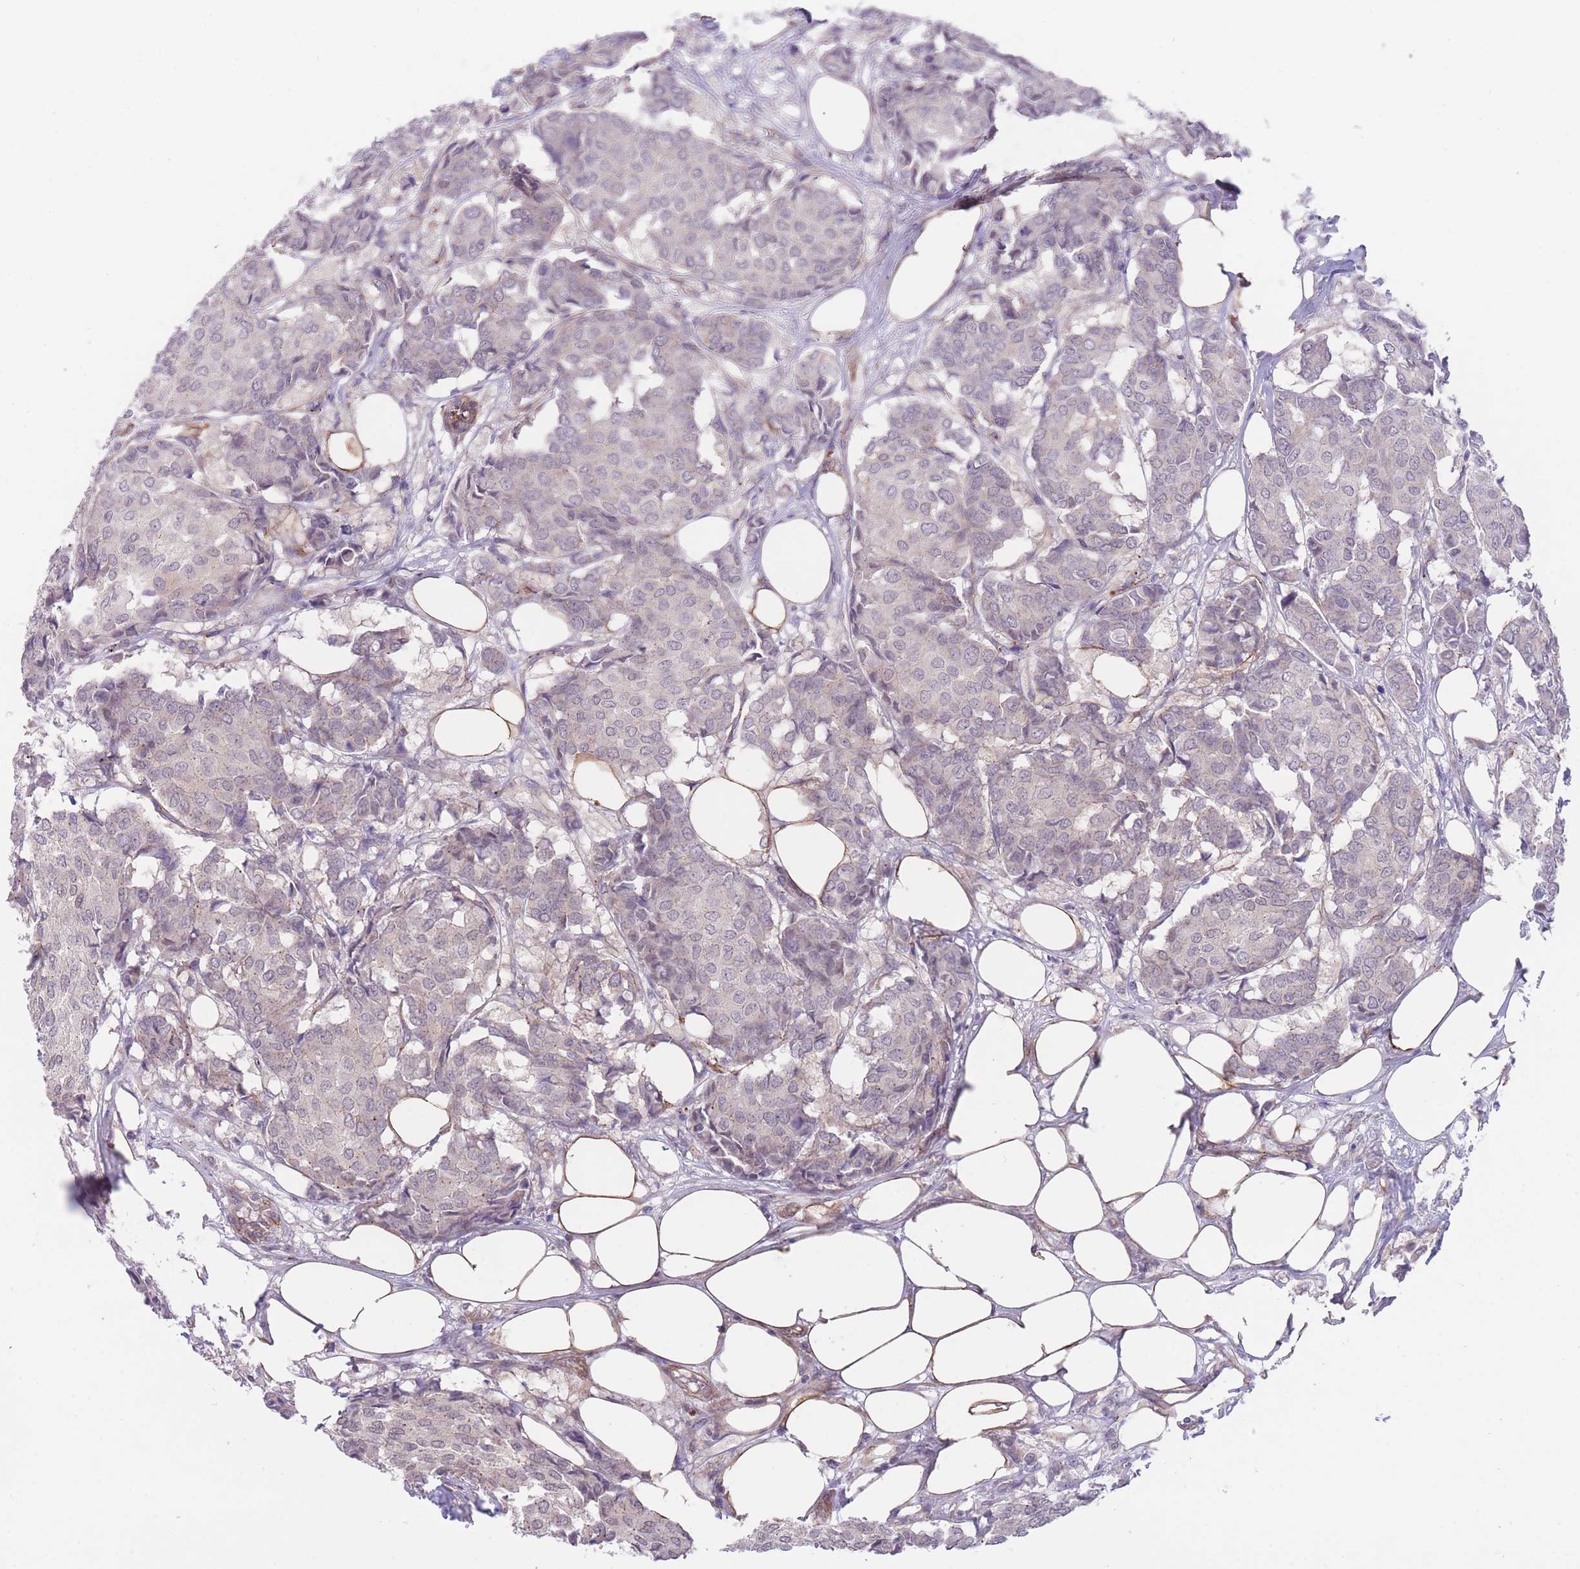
{"staining": {"intensity": "negative", "quantity": "none", "location": "none"}, "tissue": "breast cancer", "cell_type": "Tumor cells", "image_type": "cancer", "snomed": [{"axis": "morphology", "description": "Duct carcinoma"}, {"axis": "topography", "description": "Breast"}], "caption": "A high-resolution photomicrograph shows immunohistochemistry staining of breast cancer, which displays no significant staining in tumor cells.", "gene": "QTRT1", "patient": {"sex": "female", "age": 75}}